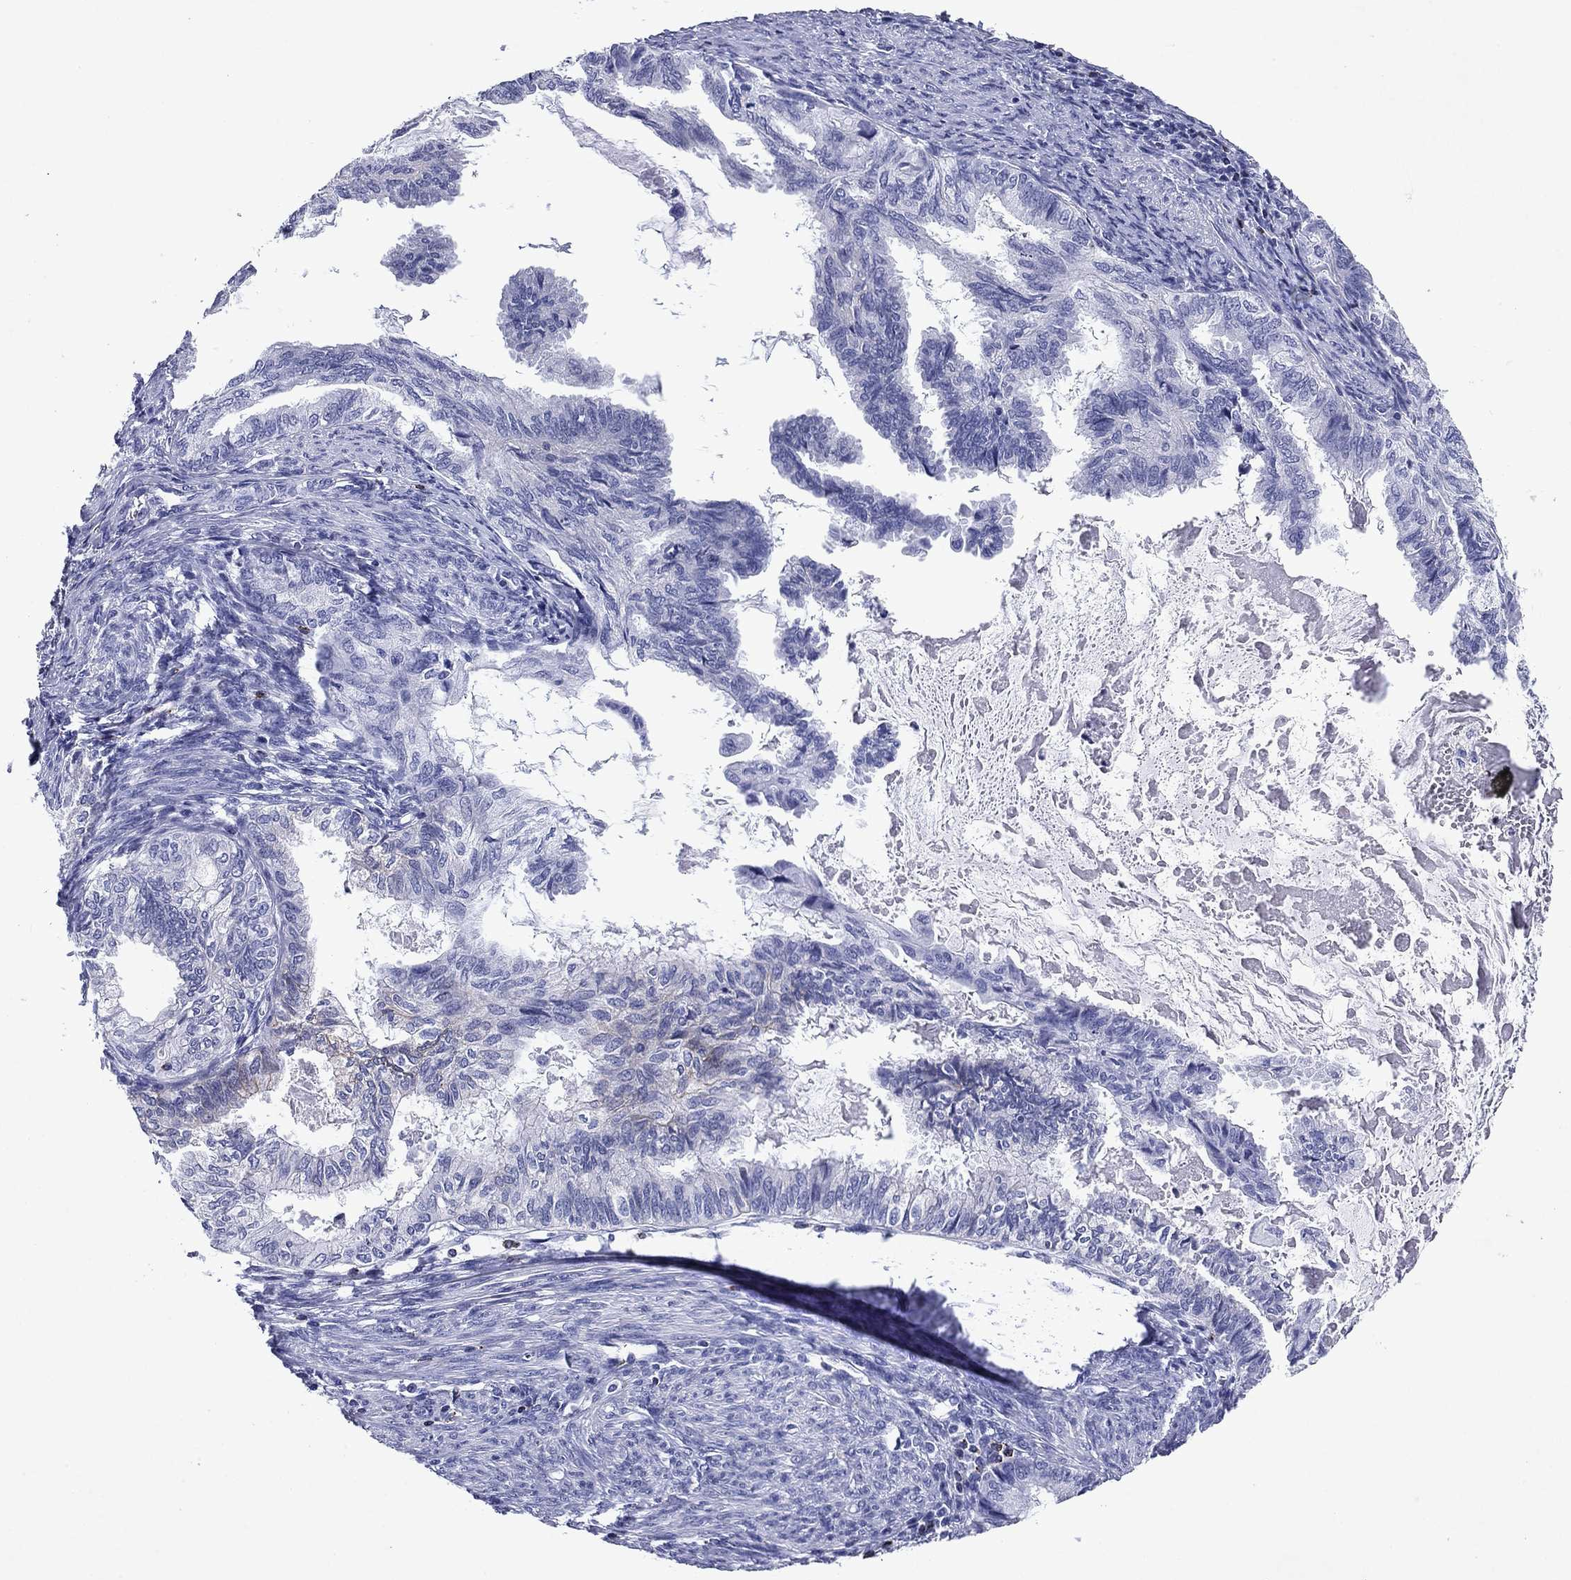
{"staining": {"intensity": "negative", "quantity": "none", "location": "none"}, "tissue": "endometrial cancer", "cell_type": "Tumor cells", "image_type": "cancer", "snomed": [{"axis": "morphology", "description": "Adenocarcinoma, NOS"}, {"axis": "topography", "description": "Endometrium"}], "caption": "Photomicrograph shows no significant protein staining in tumor cells of adenocarcinoma (endometrial).", "gene": "GZMK", "patient": {"sex": "female", "age": 86}}